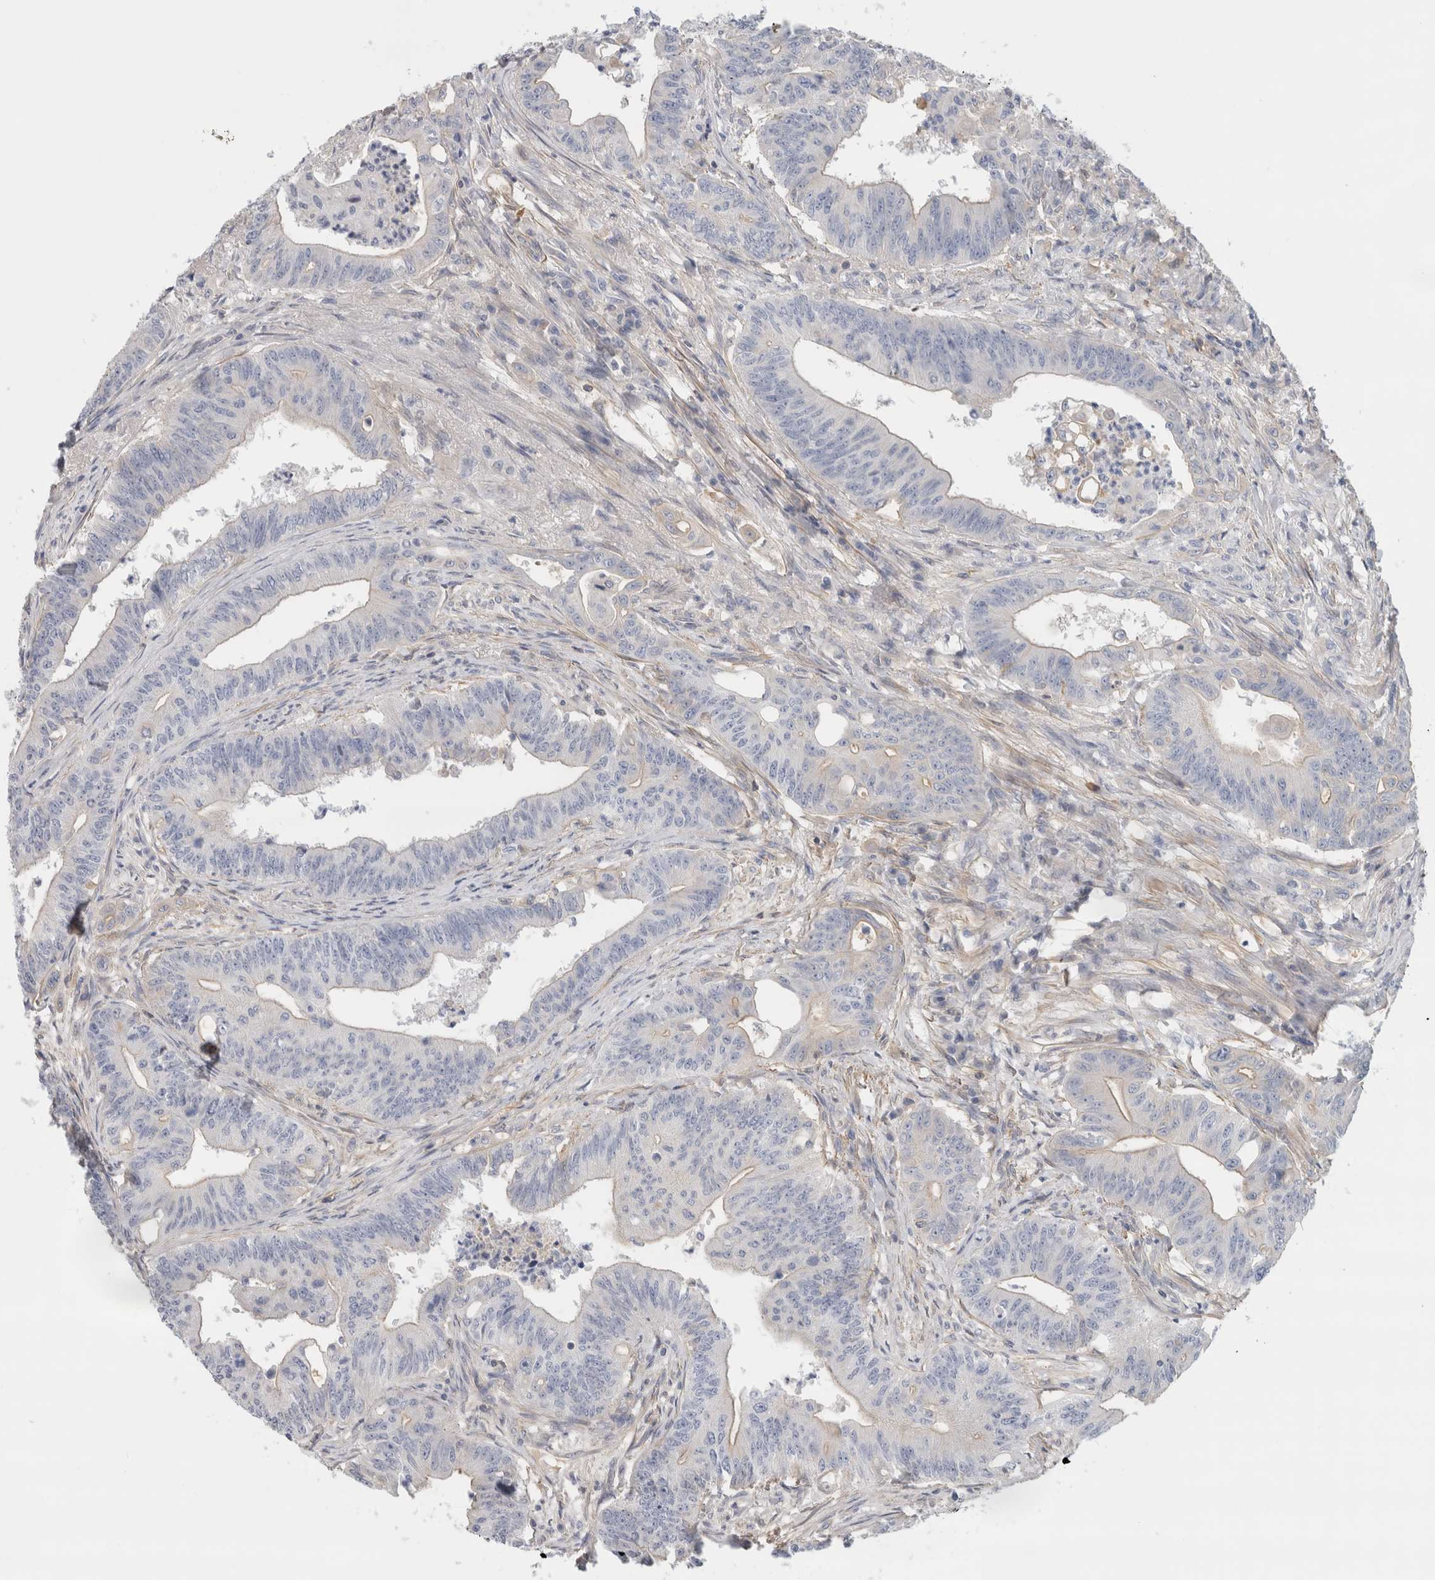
{"staining": {"intensity": "negative", "quantity": "none", "location": "none"}, "tissue": "colorectal cancer", "cell_type": "Tumor cells", "image_type": "cancer", "snomed": [{"axis": "morphology", "description": "Adenoma, NOS"}, {"axis": "morphology", "description": "Adenocarcinoma, NOS"}, {"axis": "topography", "description": "Colon"}], "caption": "This histopathology image is of adenocarcinoma (colorectal) stained with immunohistochemistry to label a protein in brown with the nuclei are counter-stained blue. There is no staining in tumor cells. The staining was performed using DAB to visualize the protein expression in brown, while the nuclei were stained in blue with hematoxylin (Magnification: 20x).", "gene": "CFI", "patient": {"sex": "male", "age": 79}}